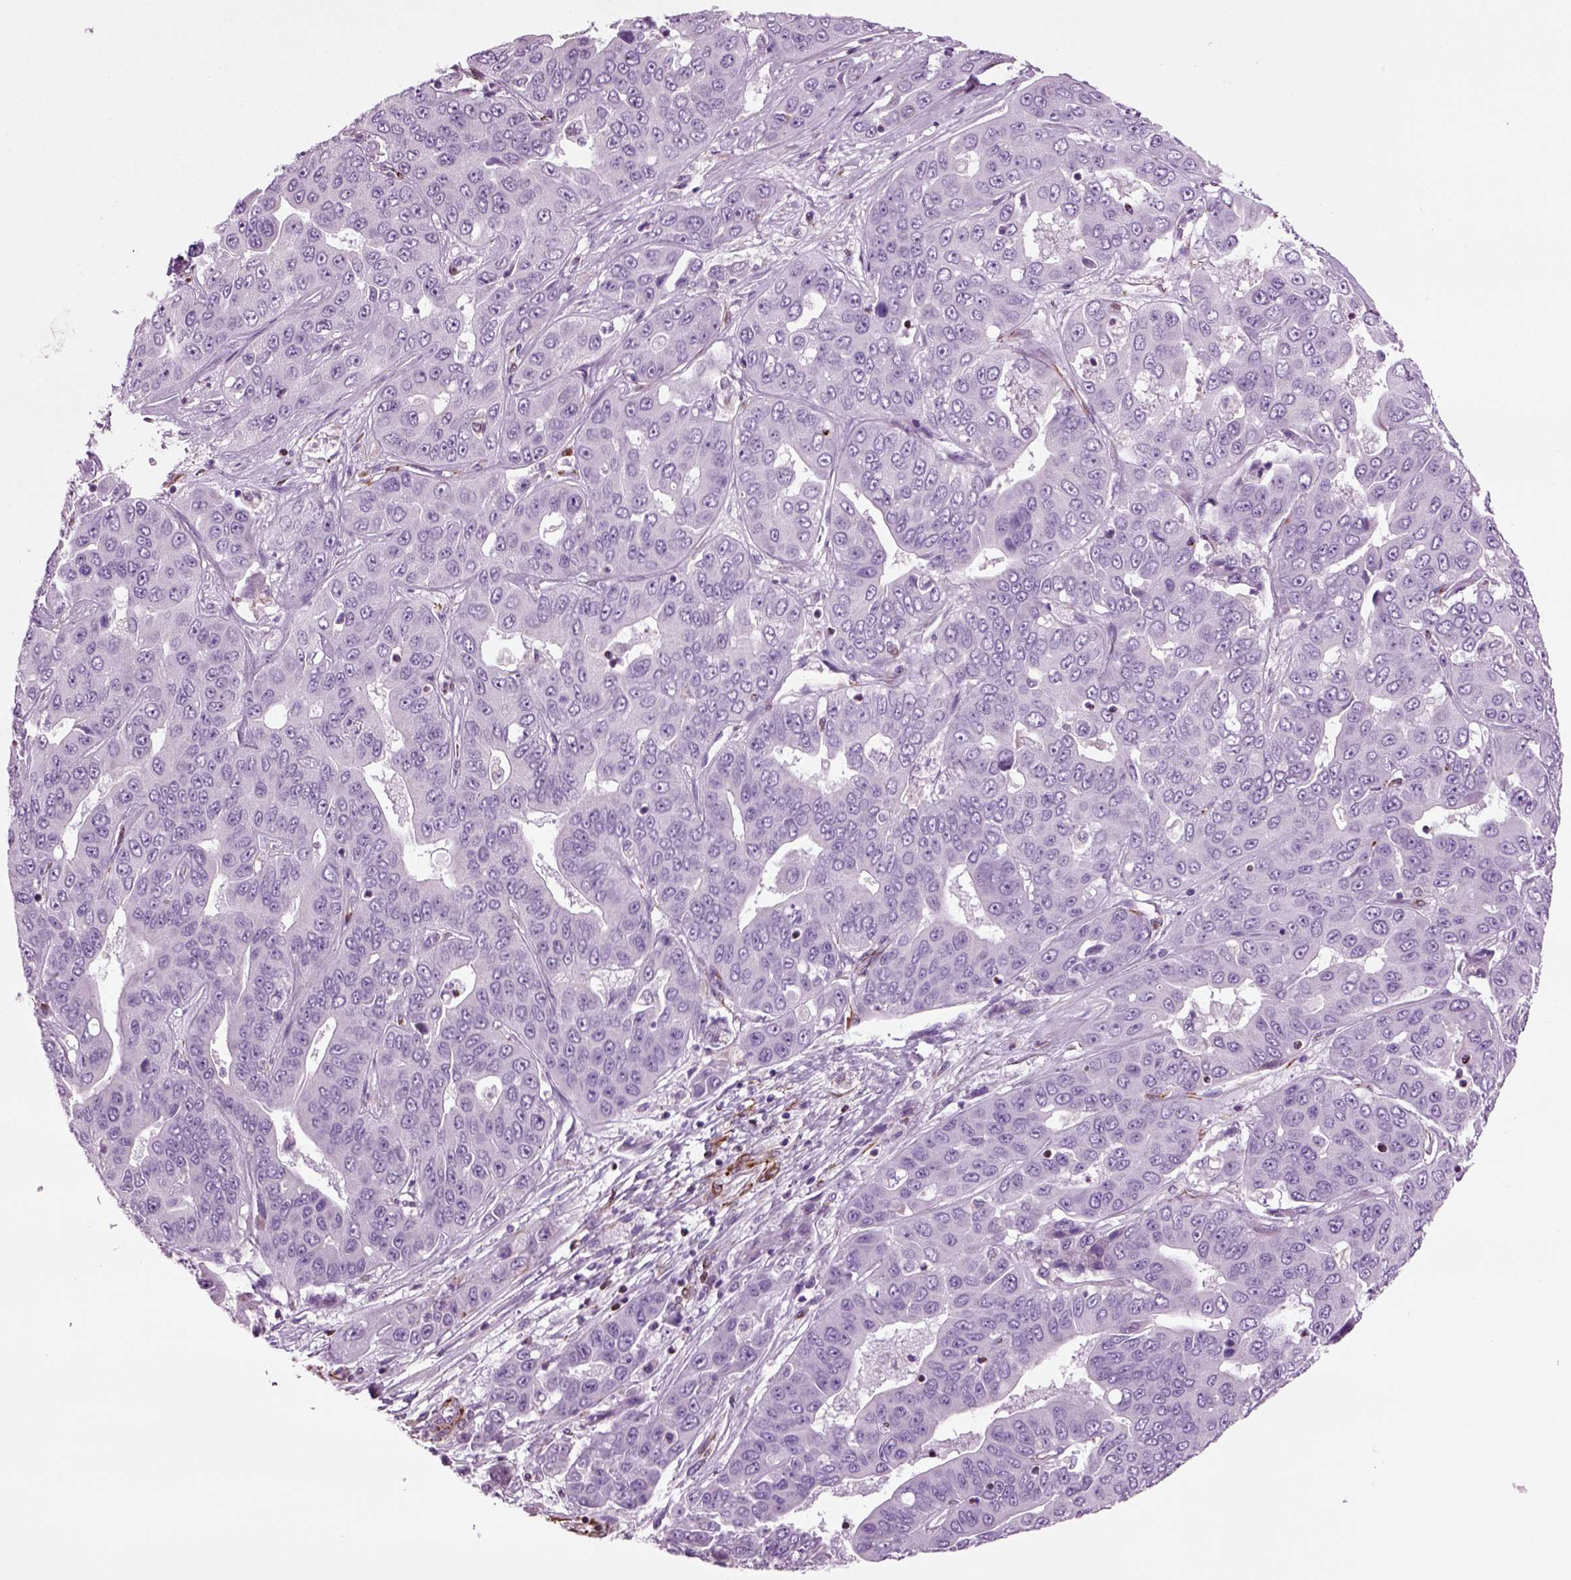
{"staining": {"intensity": "negative", "quantity": "none", "location": "none"}, "tissue": "liver cancer", "cell_type": "Tumor cells", "image_type": "cancer", "snomed": [{"axis": "morphology", "description": "Cholangiocarcinoma"}, {"axis": "topography", "description": "Liver"}], "caption": "Histopathology image shows no significant protein staining in tumor cells of liver cancer.", "gene": "ACER3", "patient": {"sex": "female", "age": 52}}